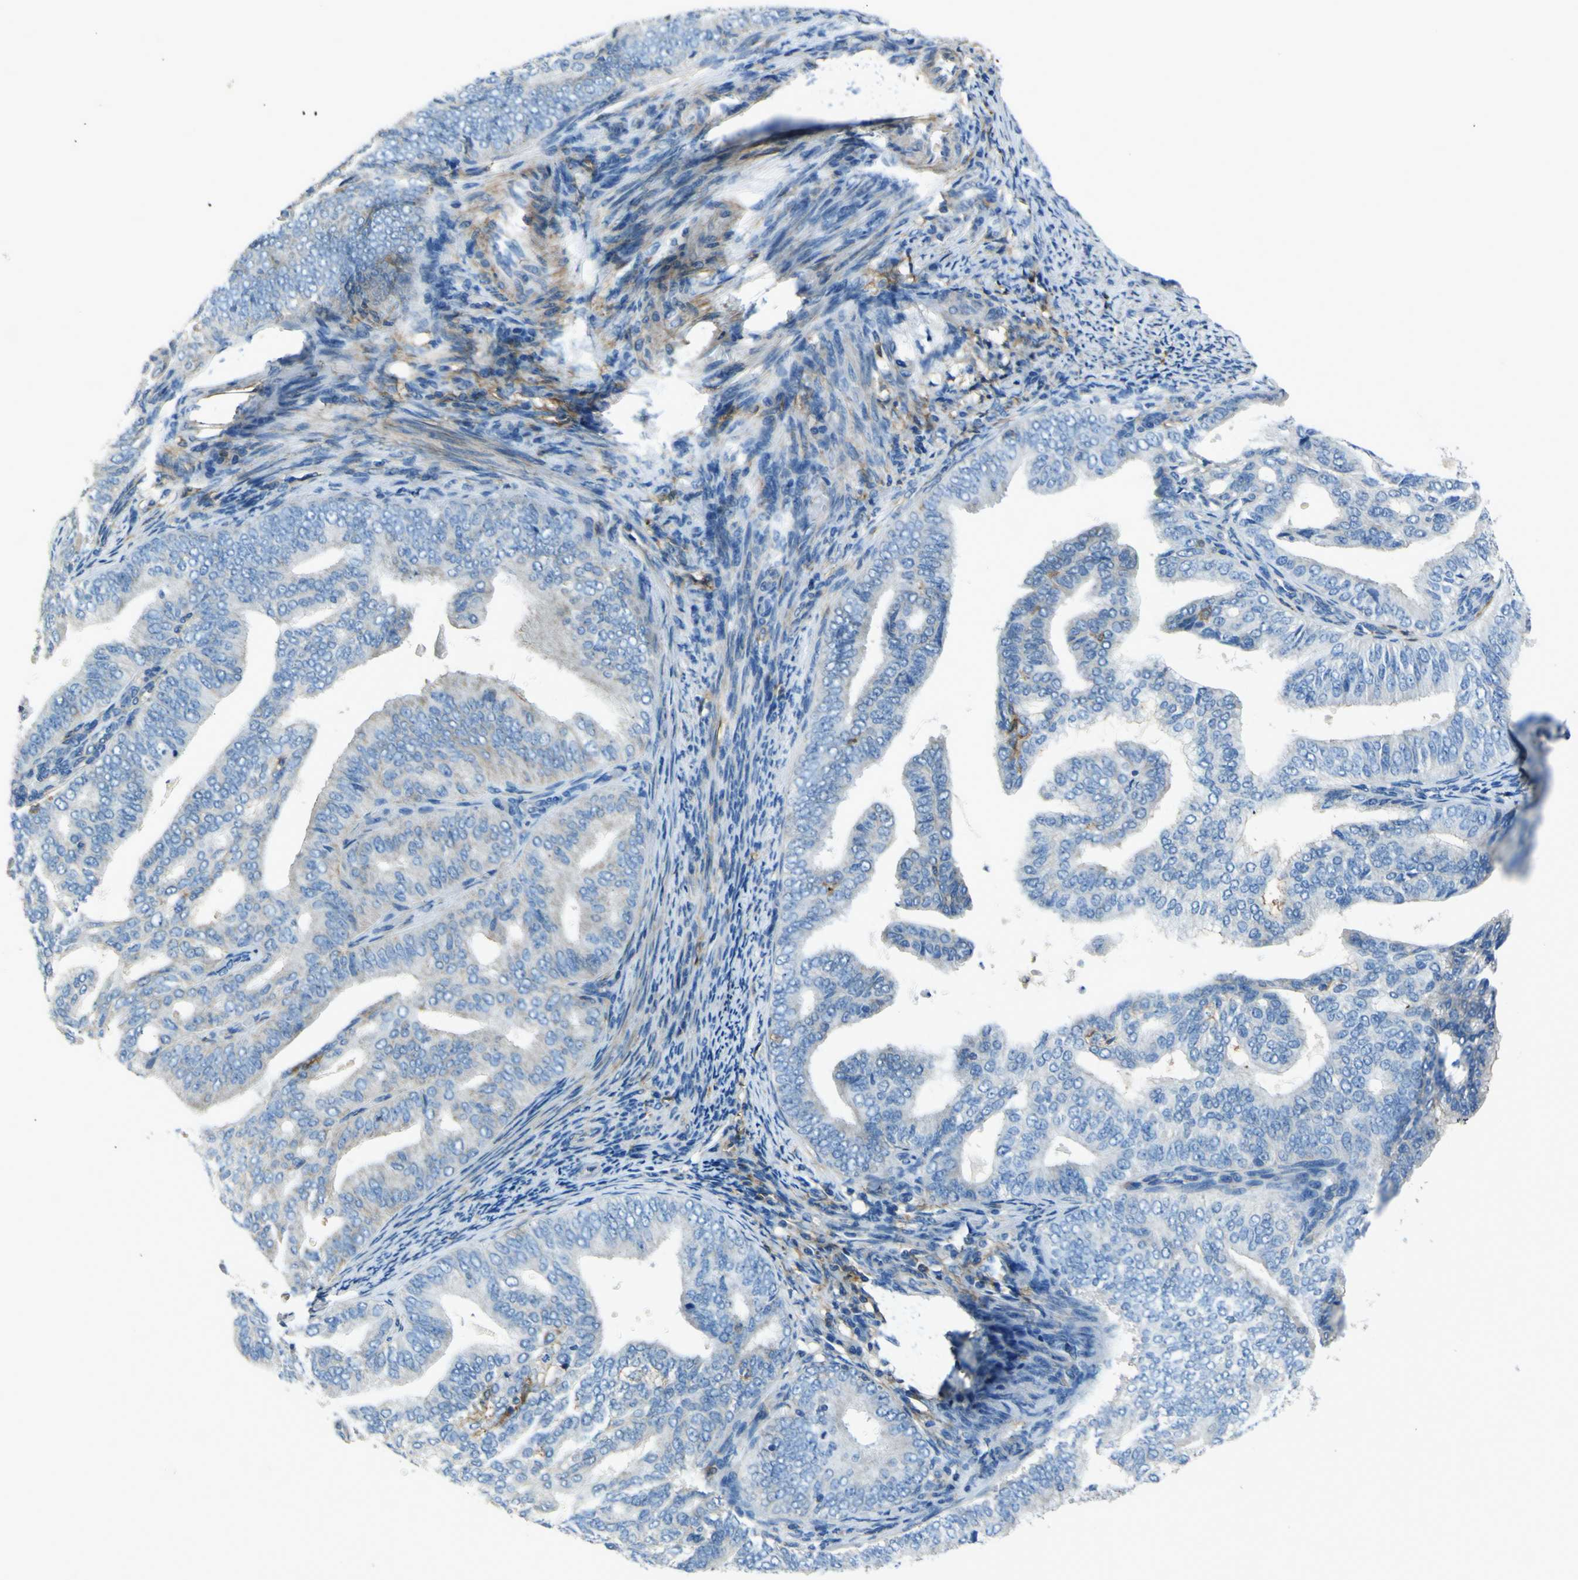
{"staining": {"intensity": "negative", "quantity": "none", "location": "none"}, "tissue": "endometrial cancer", "cell_type": "Tumor cells", "image_type": "cancer", "snomed": [{"axis": "morphology", "description": "Adenocarcinoma, NOS"}, {"axis": "topography", "description": "Endometrium"}], "caption": "This is an immunohistochemistry histopathology image of human endometrial cancer. There is no expression in tumor cells.", "gene": "LAIR1", "patient": {"sex": "female", "age": 58}}